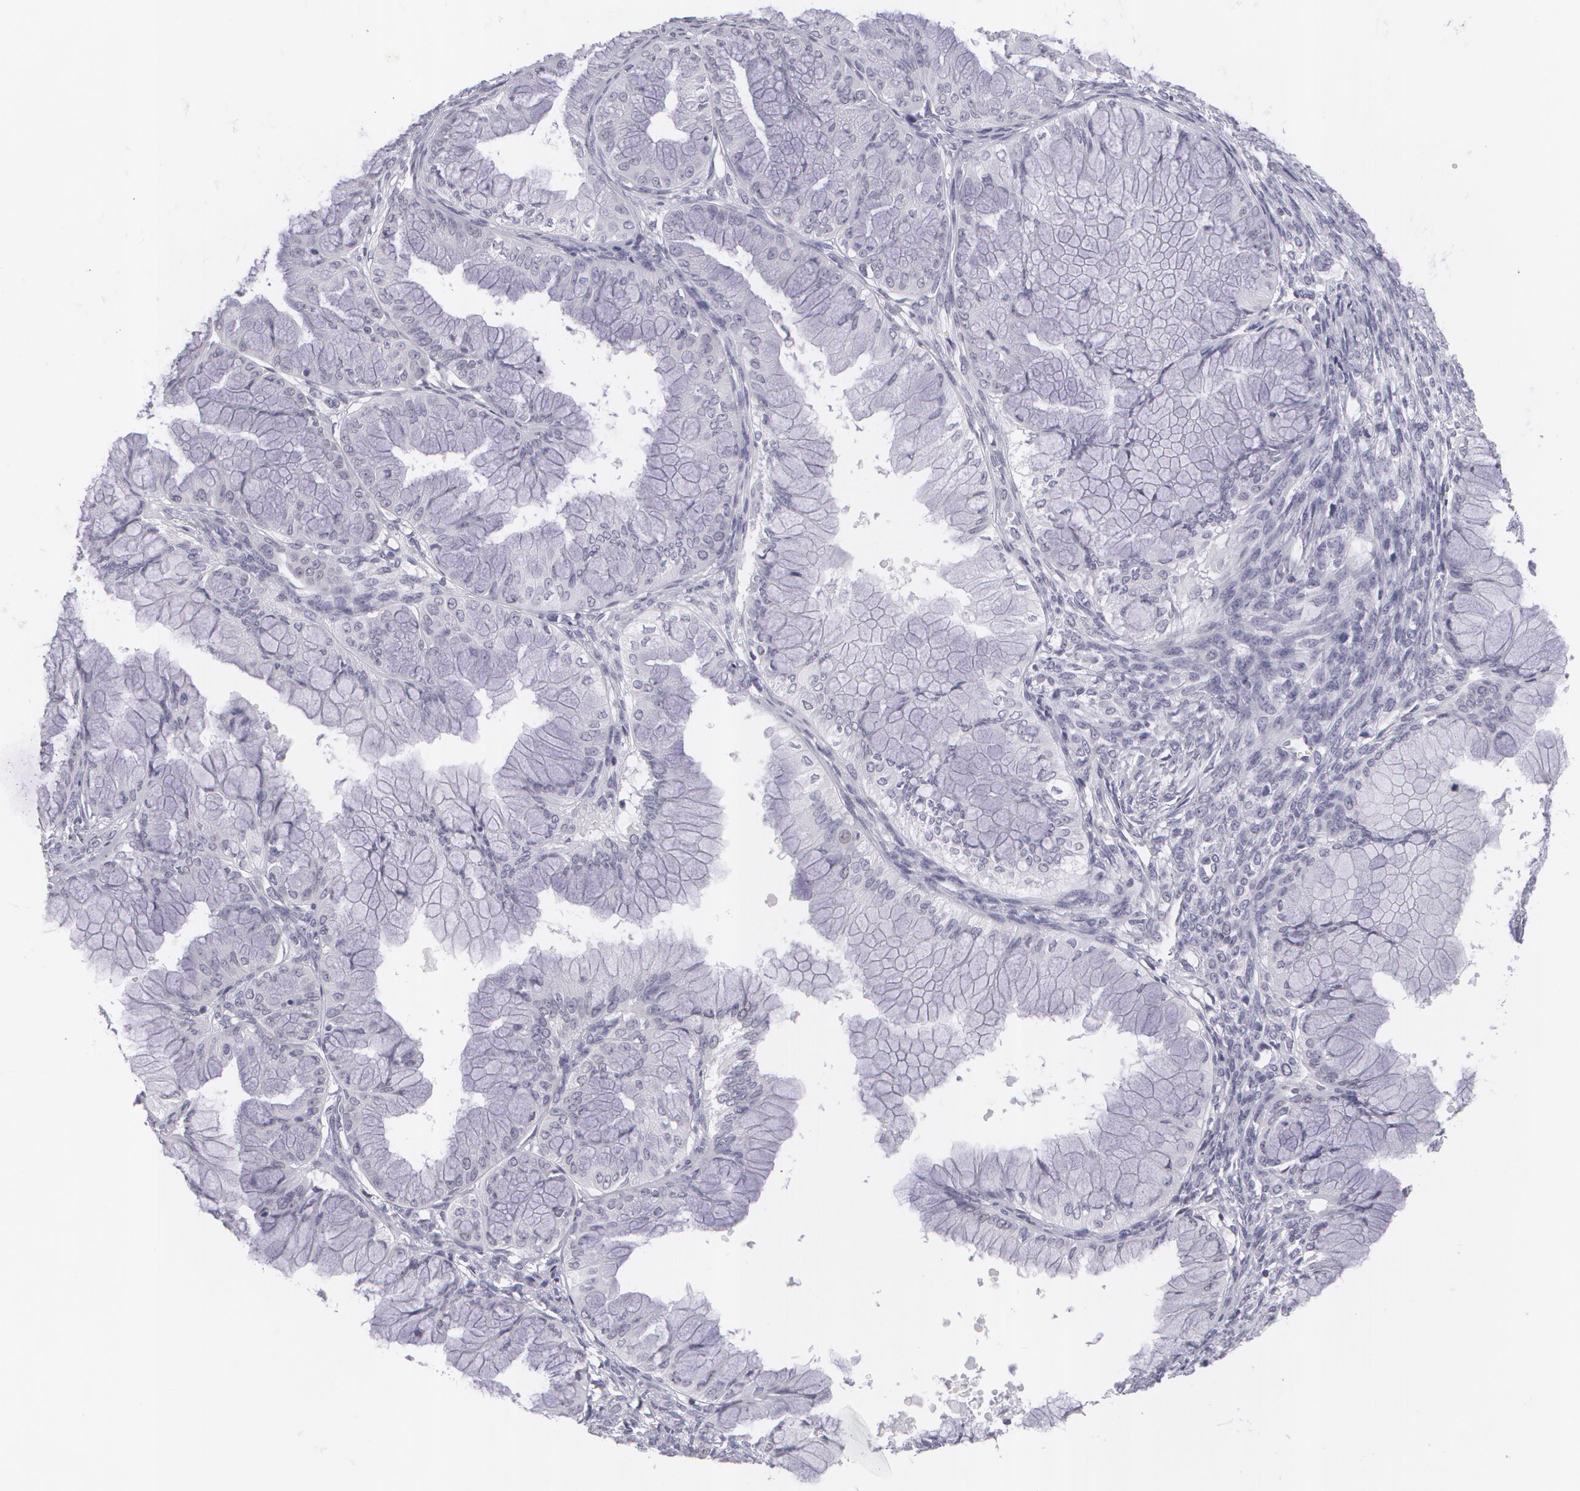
{"staining": {"intensity": "negative", "quantity": "none", "location": "none"}, "tissue": "ovarian cancer", "cell_type": "Tumor cells", "image_type": "cancer", "snomed": [{"axis": "morphology", "description": "Cystadenocarcinoma, mucinous, NOS"}, {"axis": "topography", "description": "Ovary"}], "caption": "An immunohistochemistry image of ovarian mucinous cystadenocarcinoma is shown. There is no staining in tumor cells of ovarian mucinous cystadenocarcinoma. (Brightfield microscopy of DAB (3,3'-diaminobenzidine) immunohistochemistry at high magnification).", "gene": "MBNL3", "patient": {"sex": "female", "age": 63}}